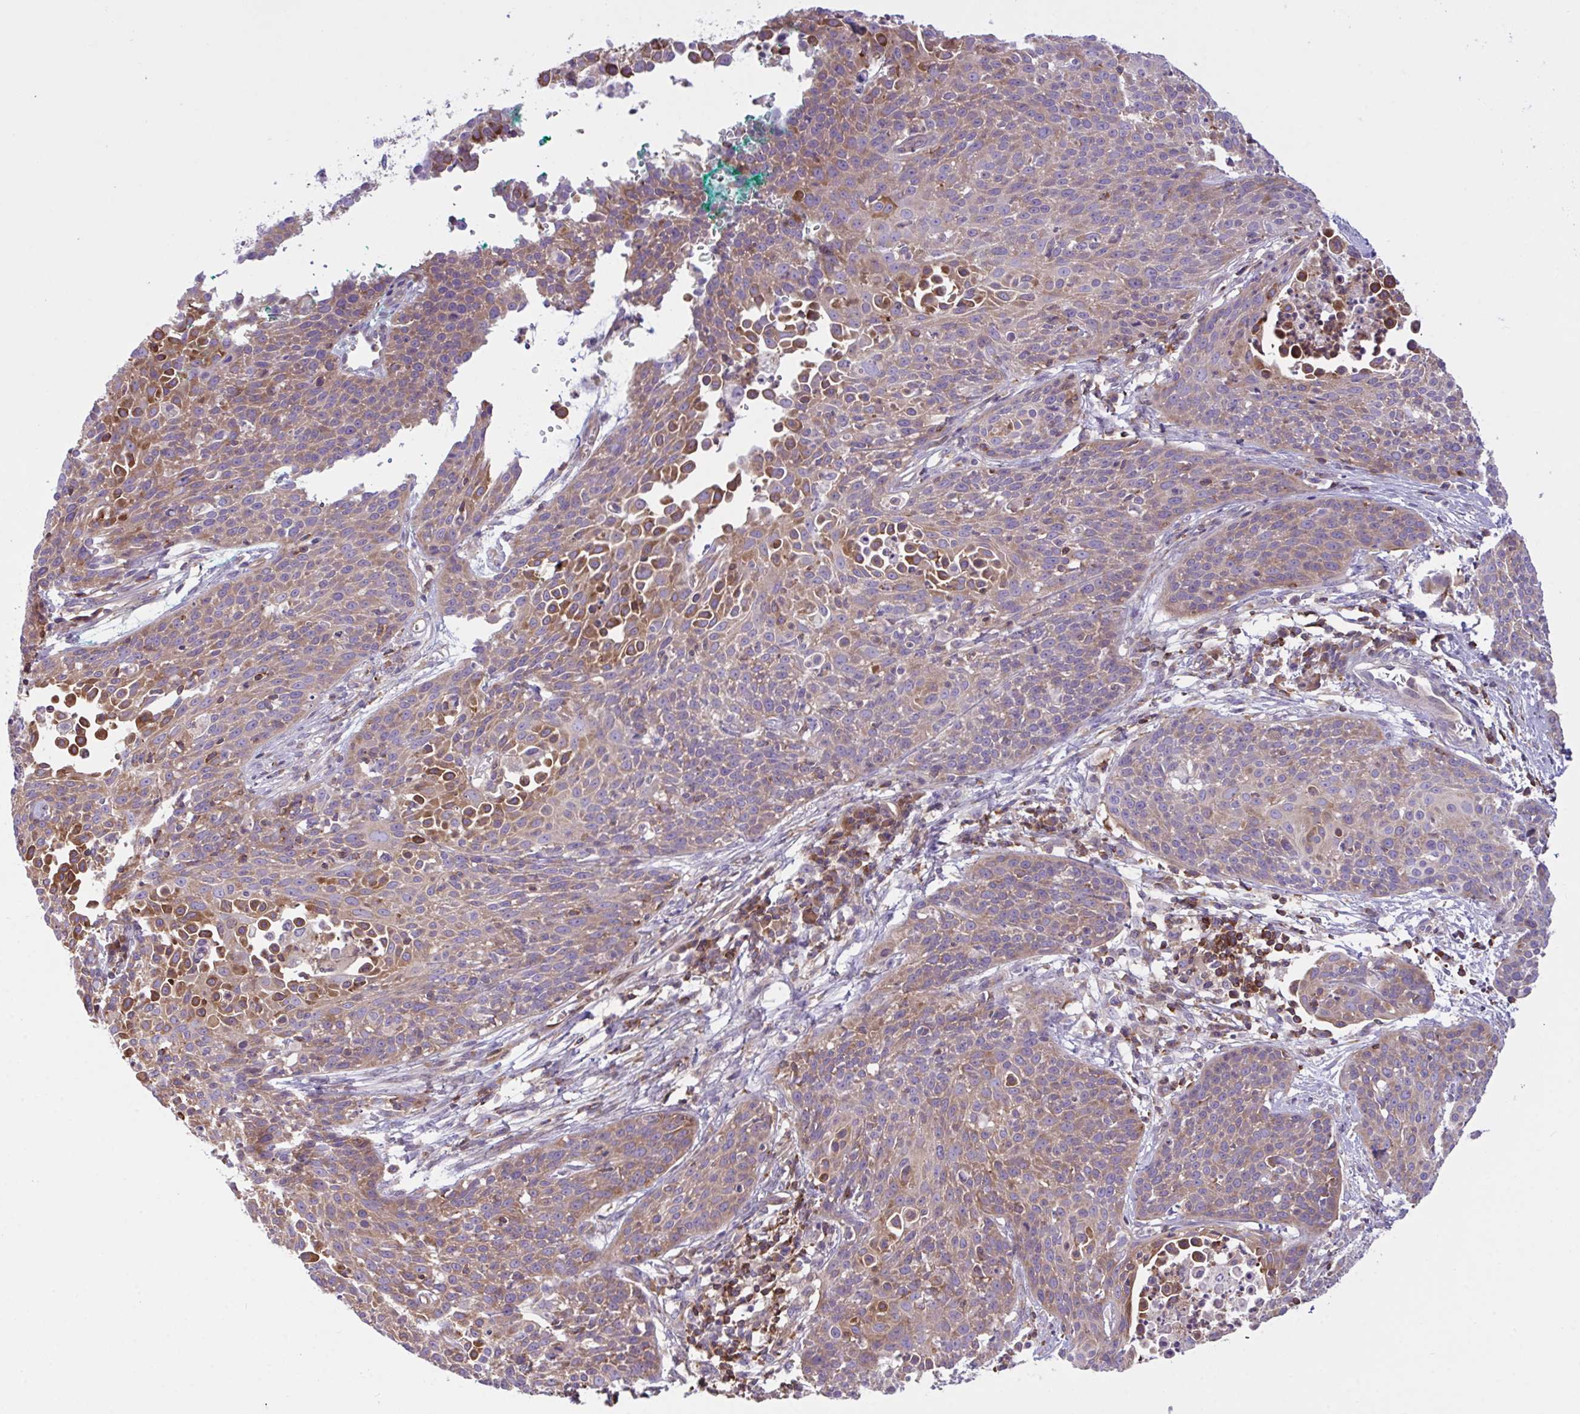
{"staining": {"intensity": "moderate", "quantity": "25%-75%", "location": "cytoplasmic/membranous"}, "tissue": "cervical cancer", "cell_type": "Tumor cells", "image_type": "cancer", "snomed": [{"axis": "morphology", "description": "Squamous cell carcinoma, NOS"}, {"axis": "topography", "description": "Cervix"}], "caption": "A photomicrograph showing moderate cytoplasmic/membranous expression in approximately 25%-75% of tumor cells in cervical cancer (squamous cell carcinoma), as visualized by brown immunohistochemical staining.", "gene": "TSC22D3", "patient": {"sex": "female", "age": 38}}